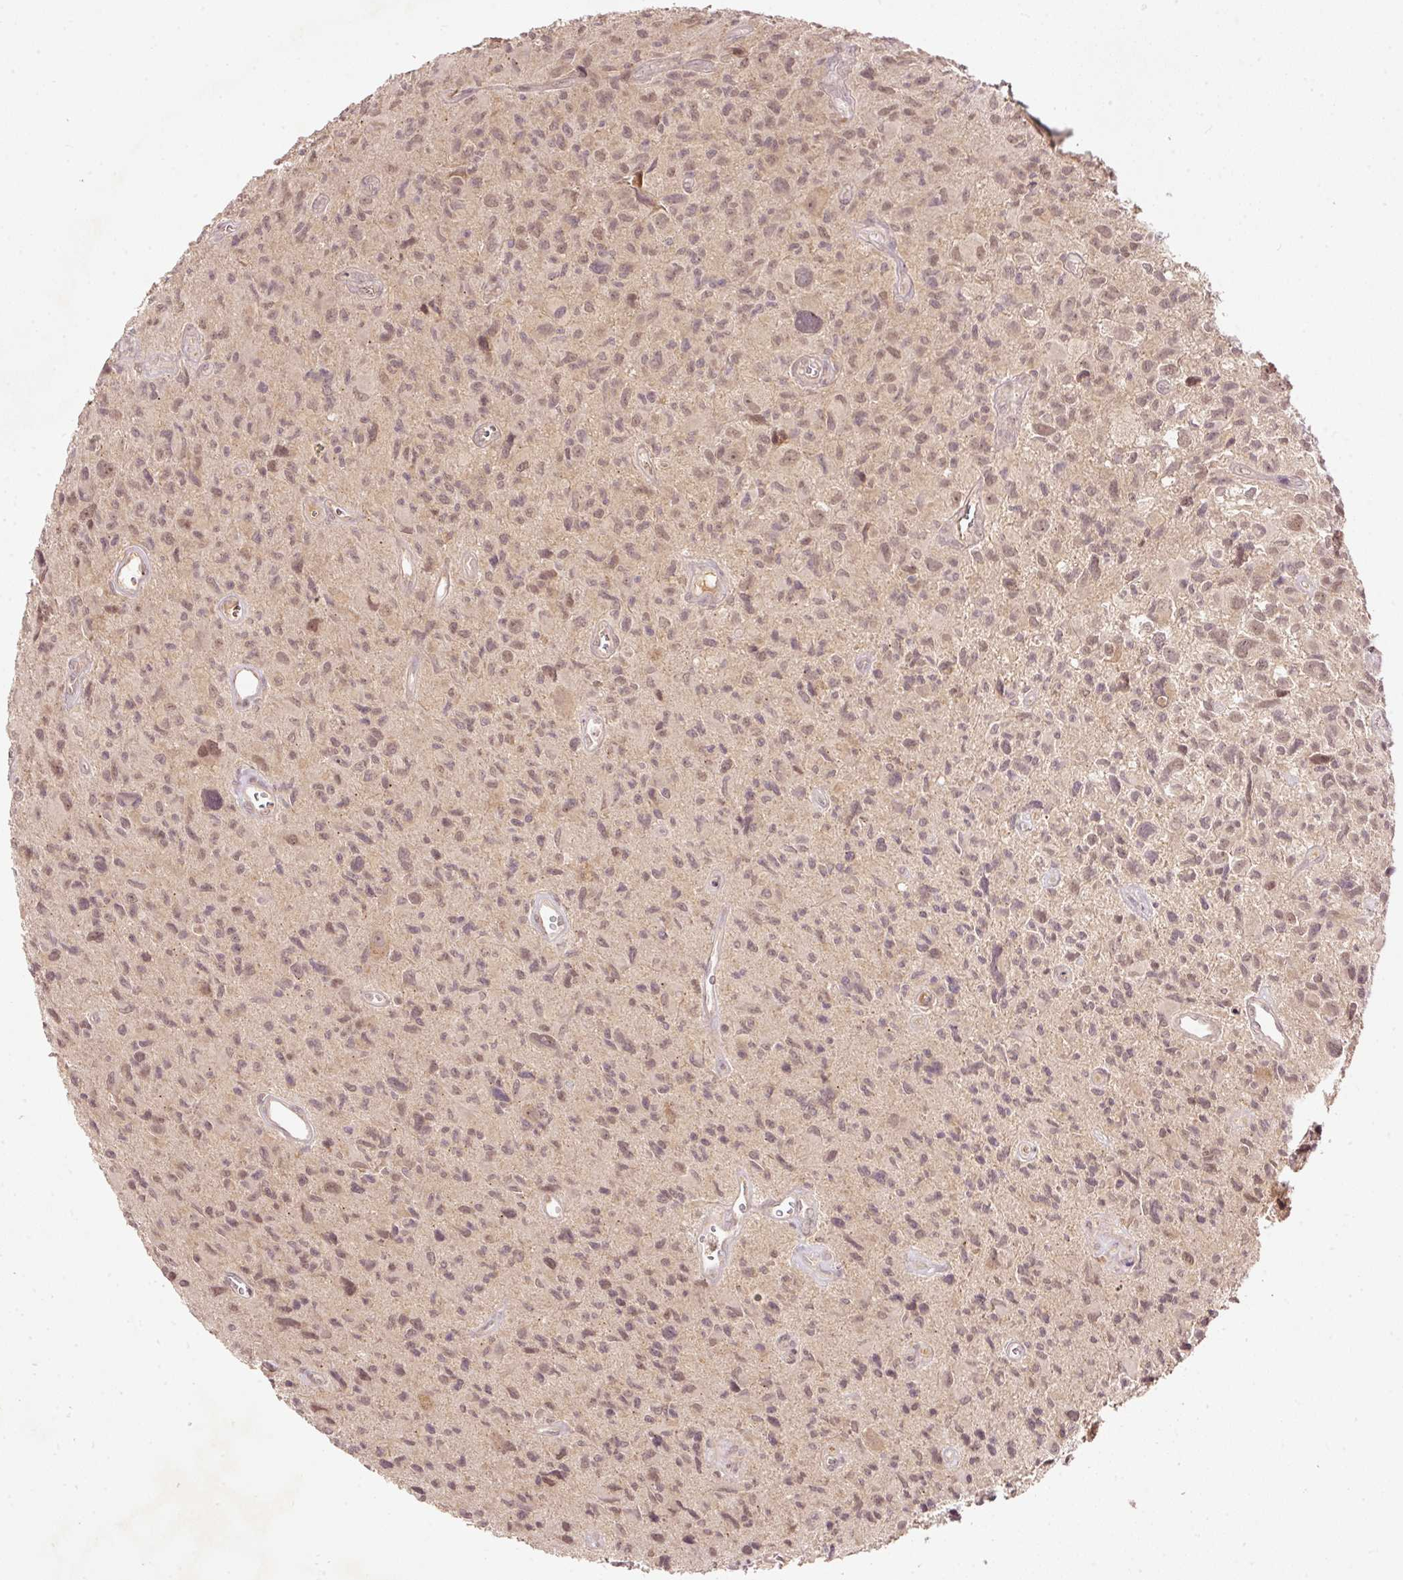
{"staining": {"intensity": "weak", "quantity": "25%-75%", "location": "nuclear"}, "tissue": "glioma", "cell_type": "Tumor cells", "image_type": "cancer", "snomed": [{"axis": "morphology", "description": "Glioma, malignant, High grade"}, {"axis": "topography", "description": "Brain"}], "caption": "Human glioma stained with a protein marker reveals weak staining in tumor cells.", "gene": "PCDHB1", "patient": {"sex": "male", "age": 76}}